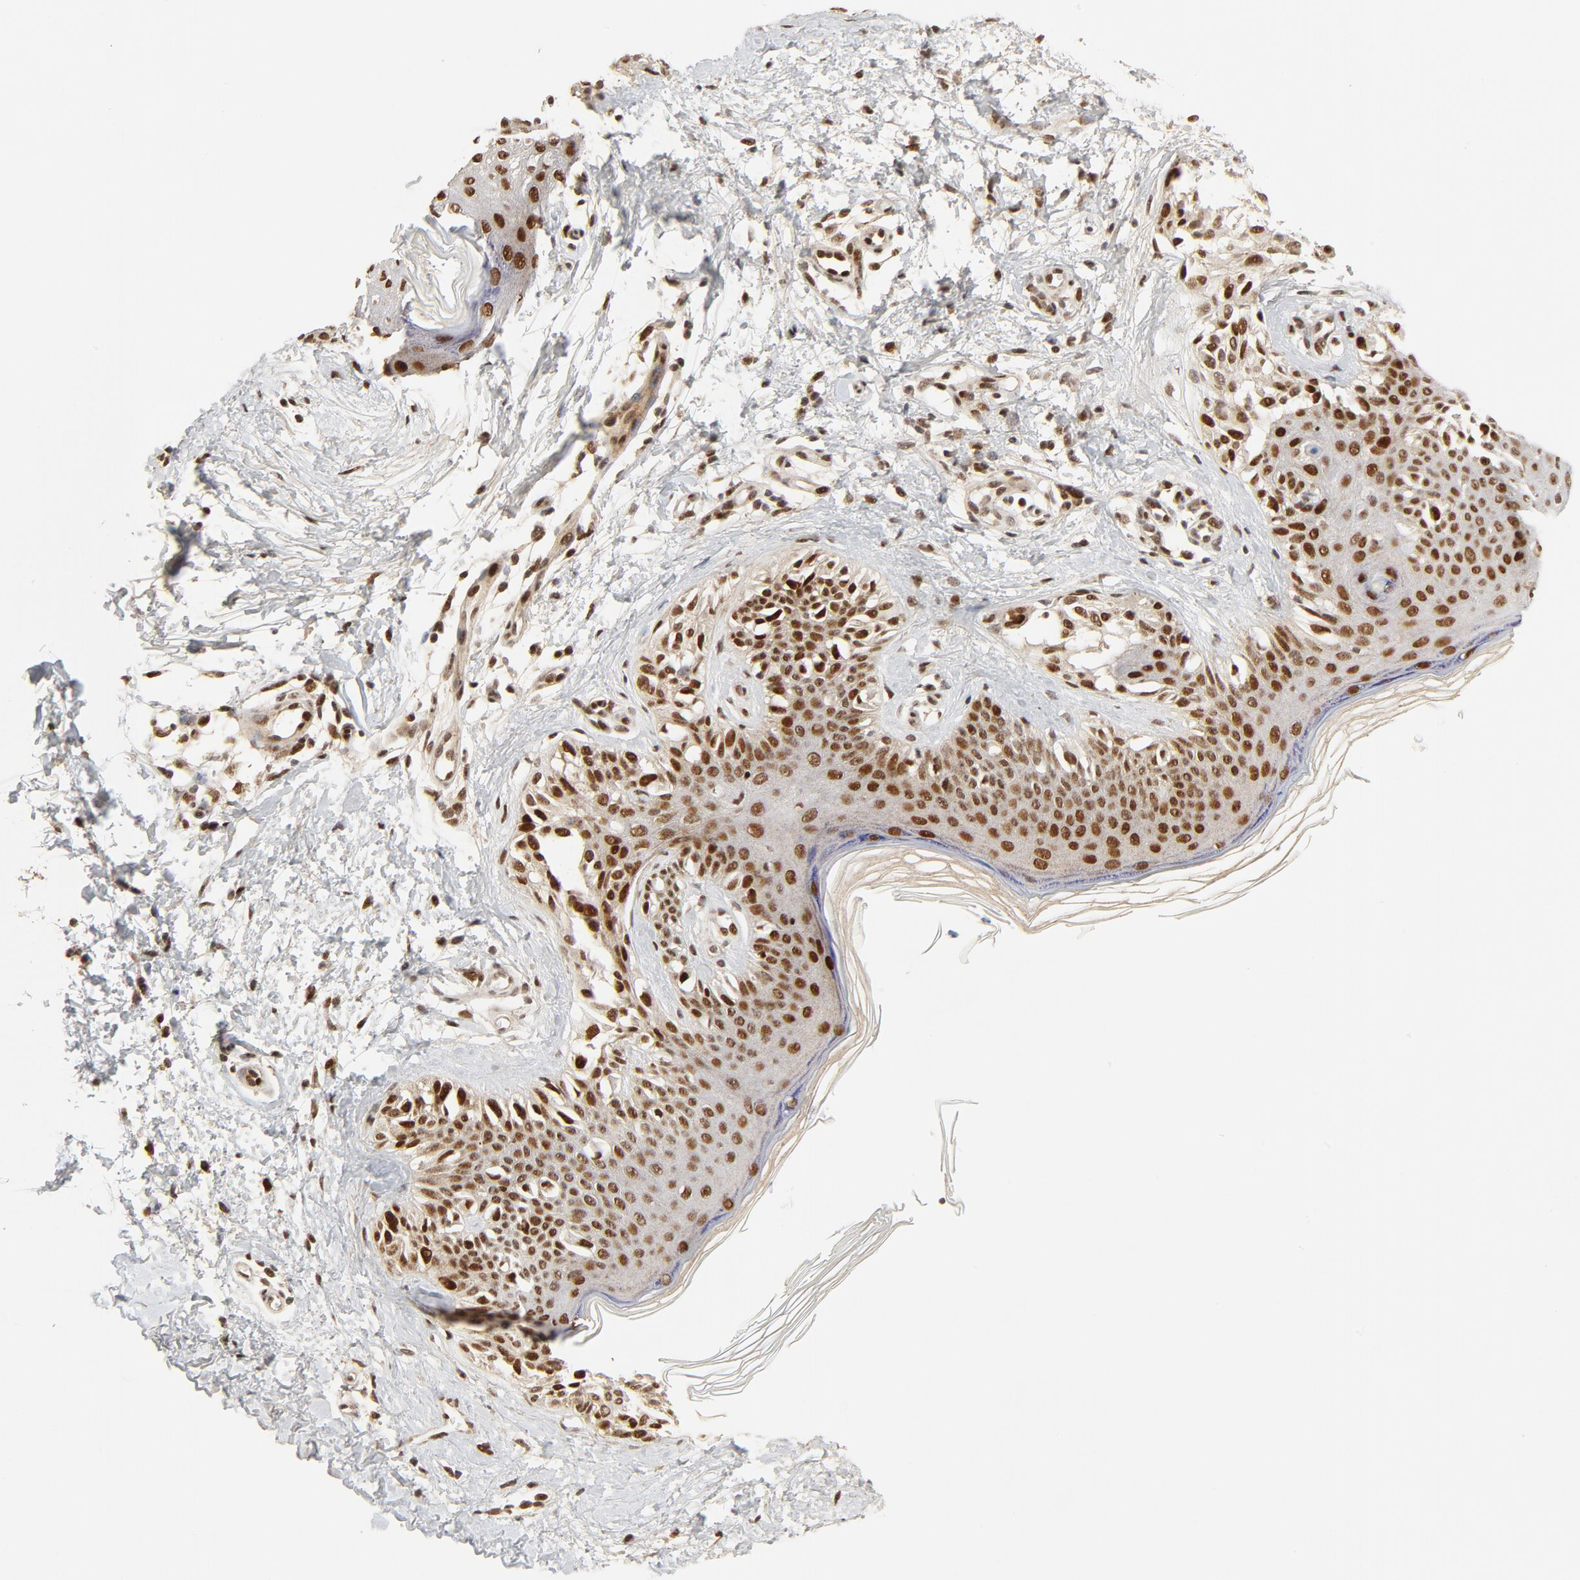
{"staining": {"intensity": "strong", "quantity": ">75%", "location": "cytoplasmic/membranous,nuclear"}, "tissue": "melanoma", "cell_type": "Tumor cells", "image_type": "cancer", "snomed": [{"axis": "morphology", "description": "Malignant melanoma, NOS"}, {"axis": "topography", "description": "Skin"}], "caption": "Melanoma tissue exhibits strong cytoplasmic/membranous and nuclear staining in approximately >75% of tumor cells, visualized by immunohistochemistry. Using DAB (3,3'-diaminobenzidine) (brown) and hematoxylin (blue) stains, captured at high magnification using brightfield microscopy.", "gene": "GTF2I", "patient": {"sex": "female", "age": 73}}